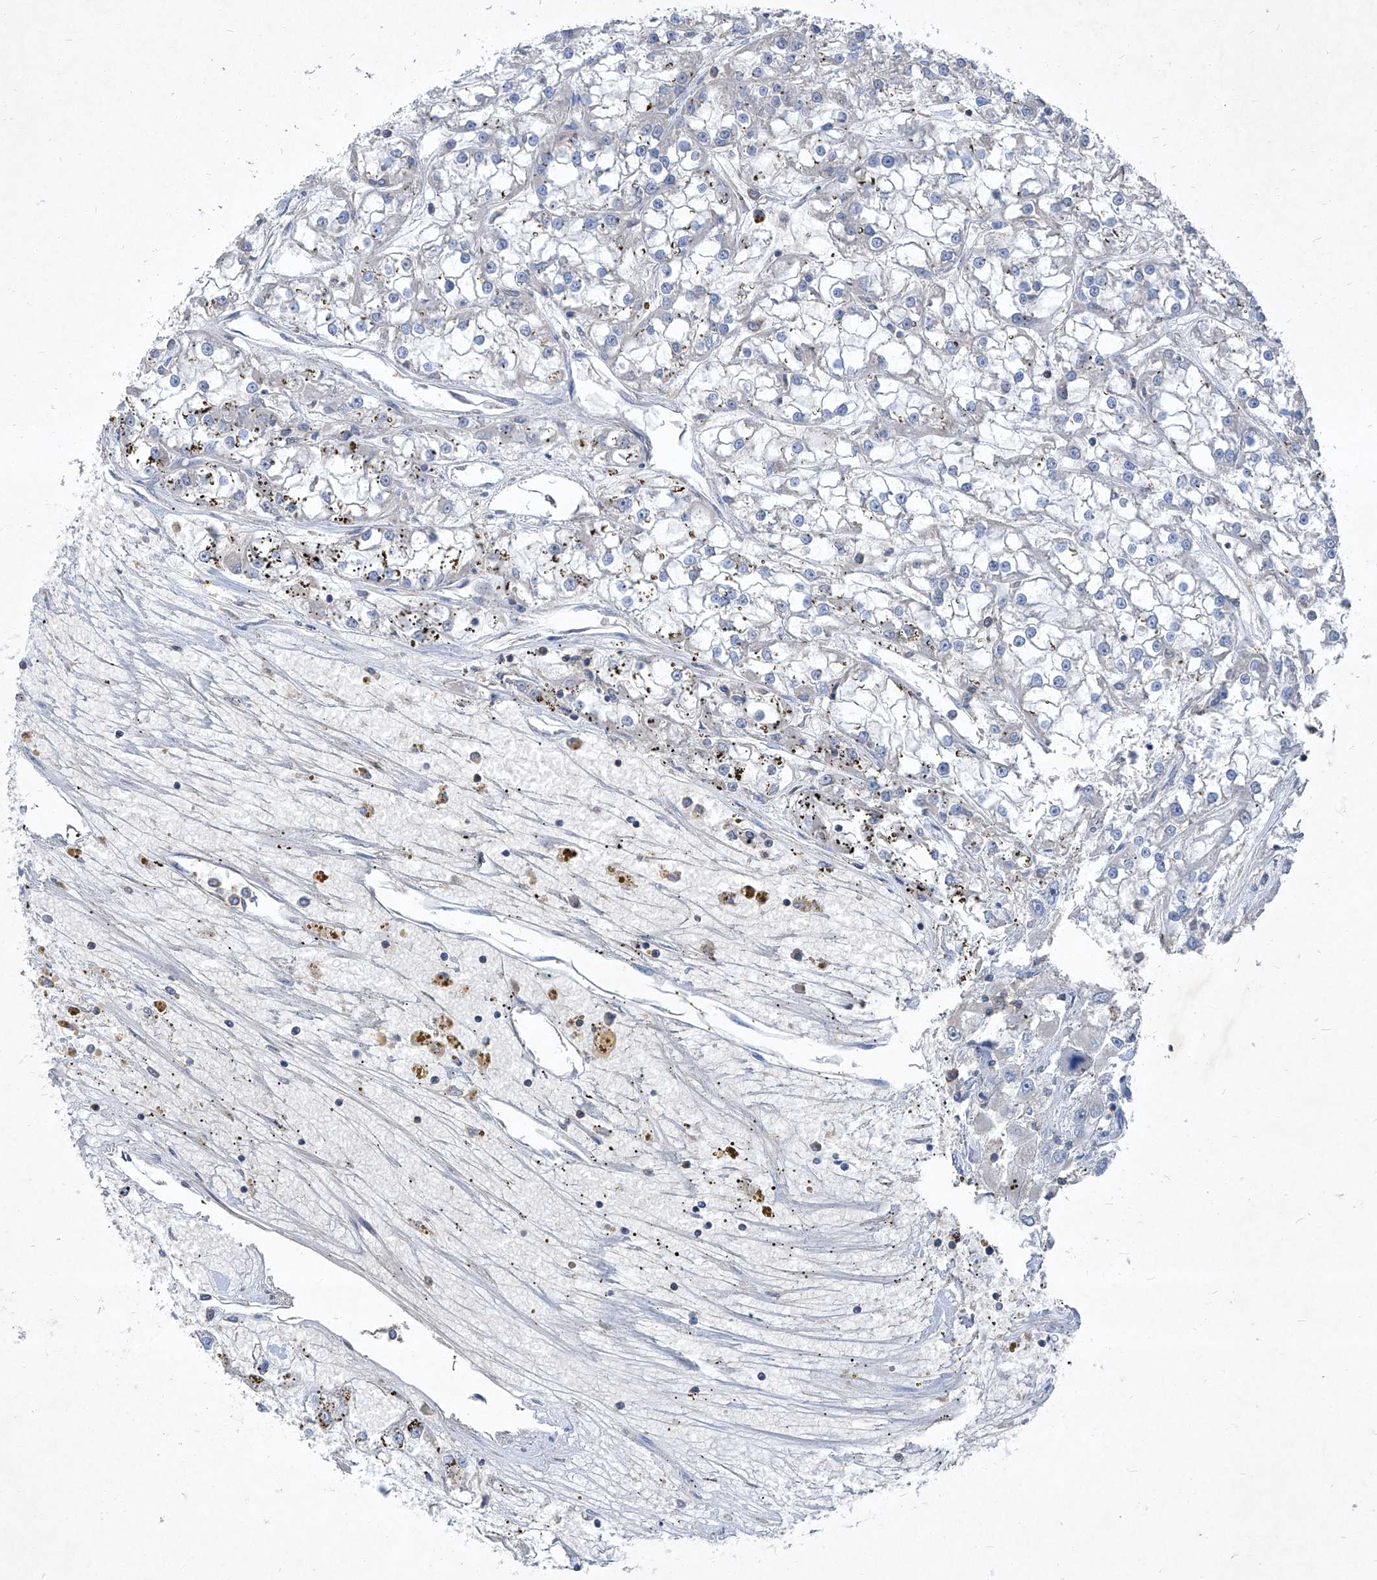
{"staining": {"intensity": "negative", "quantity": "none", "location": "none"}, "tissue": "renal cancer", "cell_type": "Tumor cells", "image_type": "cancer", "snomed": [{"axis": "morphology", "description": "Adenocarcinoma, NOS"}, {"axis": "topography", "description": "Kidney"}], "caption": "This photomicrograph is of renal adenocarcinoma stained with immunohistochemistry to label a protein in brown with the nuclei are counter-stained blue. There is no expression in tumor cells. The staining is performed using DAB brown chromogen with nuclei counter-stained in using hematoxylin.", "gene": "EPHA8", "patient": {"sex": "female", "age": 52}}